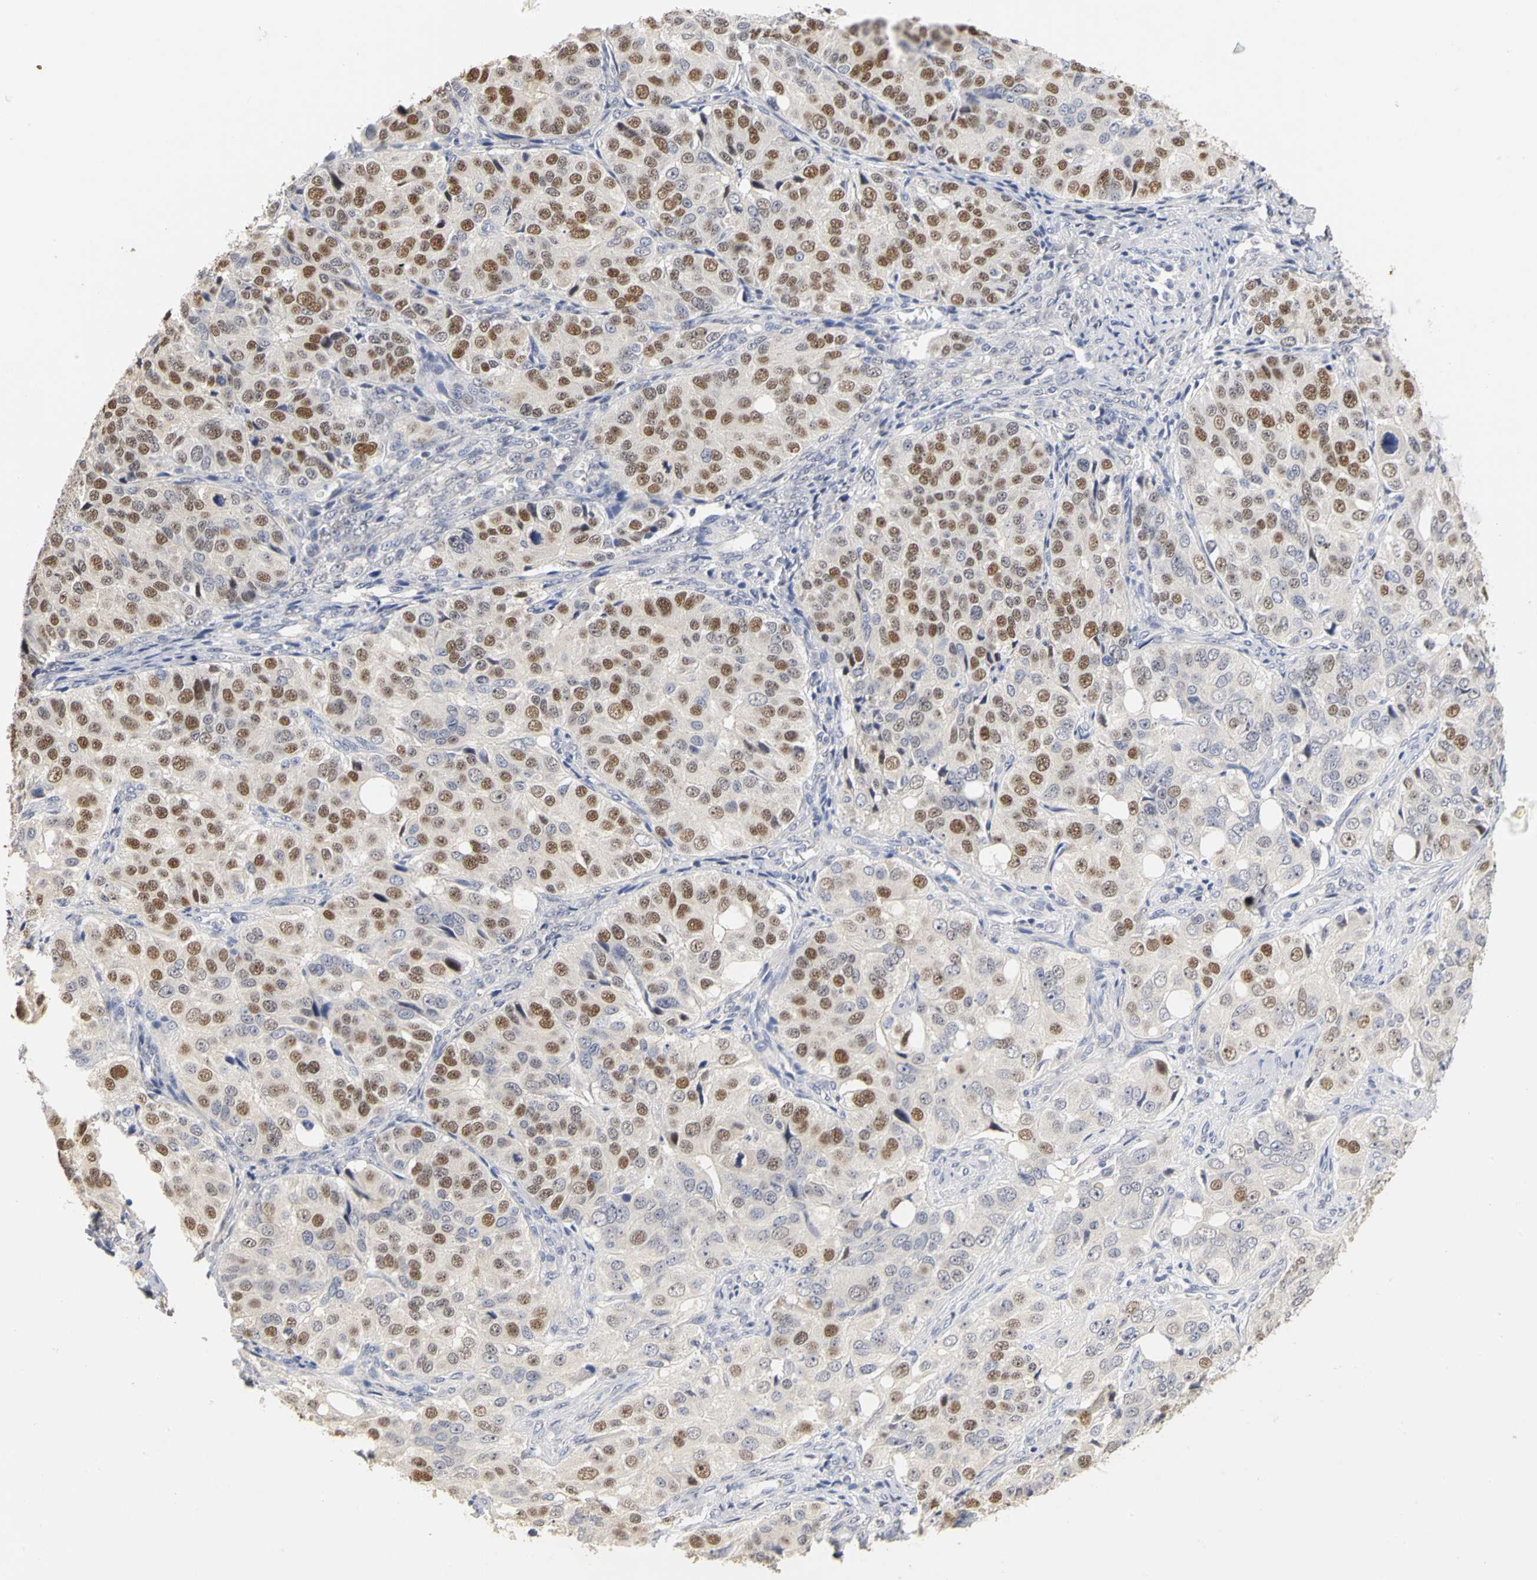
{"staining": {"intensity": "moderate", "quantity": ">75%", "location": "nuclear"}, "tissue": "ovarian cancer", "cell_type": "Tumor cells", "image_type": "cancer", "snomed": [{"axis": "morphology", "description": "Carcinoma, endometroid"}, {"axis": "topography", "description": "Ovary"}], "caption": "Immunohistochemical staining of human ovarian cancer reveals medium levels of moderate nuclear protein staining in approximately >75% of tumor cells.", "gene": "PGR", "patient": {"sex": "female", "age": 51}}